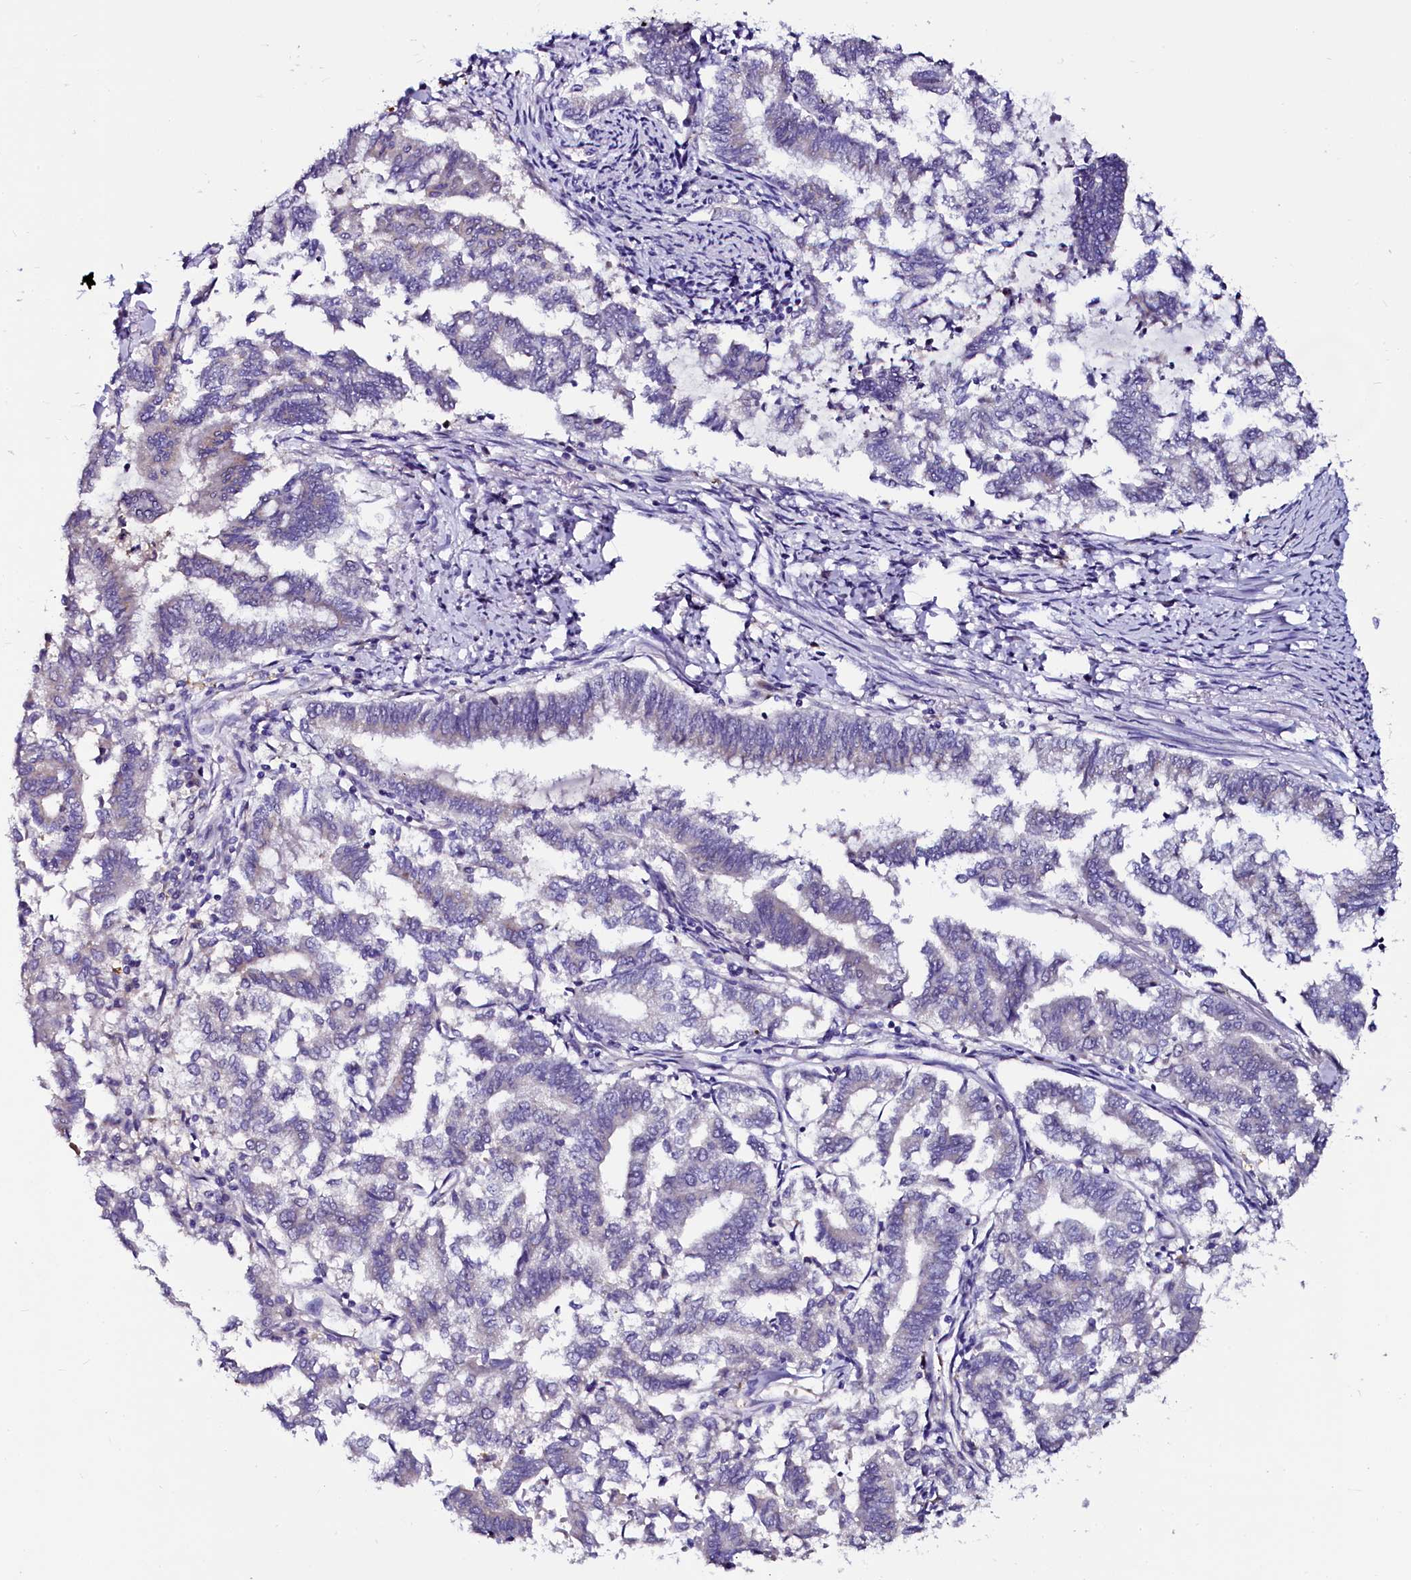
{"staining": {"intensity": "negative", "quantity": "none", "location": "none"}, "tissue": "endometrial cancer", "cell_type": "Tumor cells", "image_type": "cancer", "snomed": [{"axis": "morphology", "description": "Adenocarcinoma, NOS"}, {"axis": "topography", "description": "Endometrium"}], "caption": "Immunohistochemistry (IHC) histopathology image of neoplastic tissue: endometrial cancer (adenocarcinoma) stained with DAB (3,3'-diaminobenzidine) demonstrates no significant protein expression in tumor cells.", "gene": "OTOL1", "patient": {"sex": "female", "age": 79}}